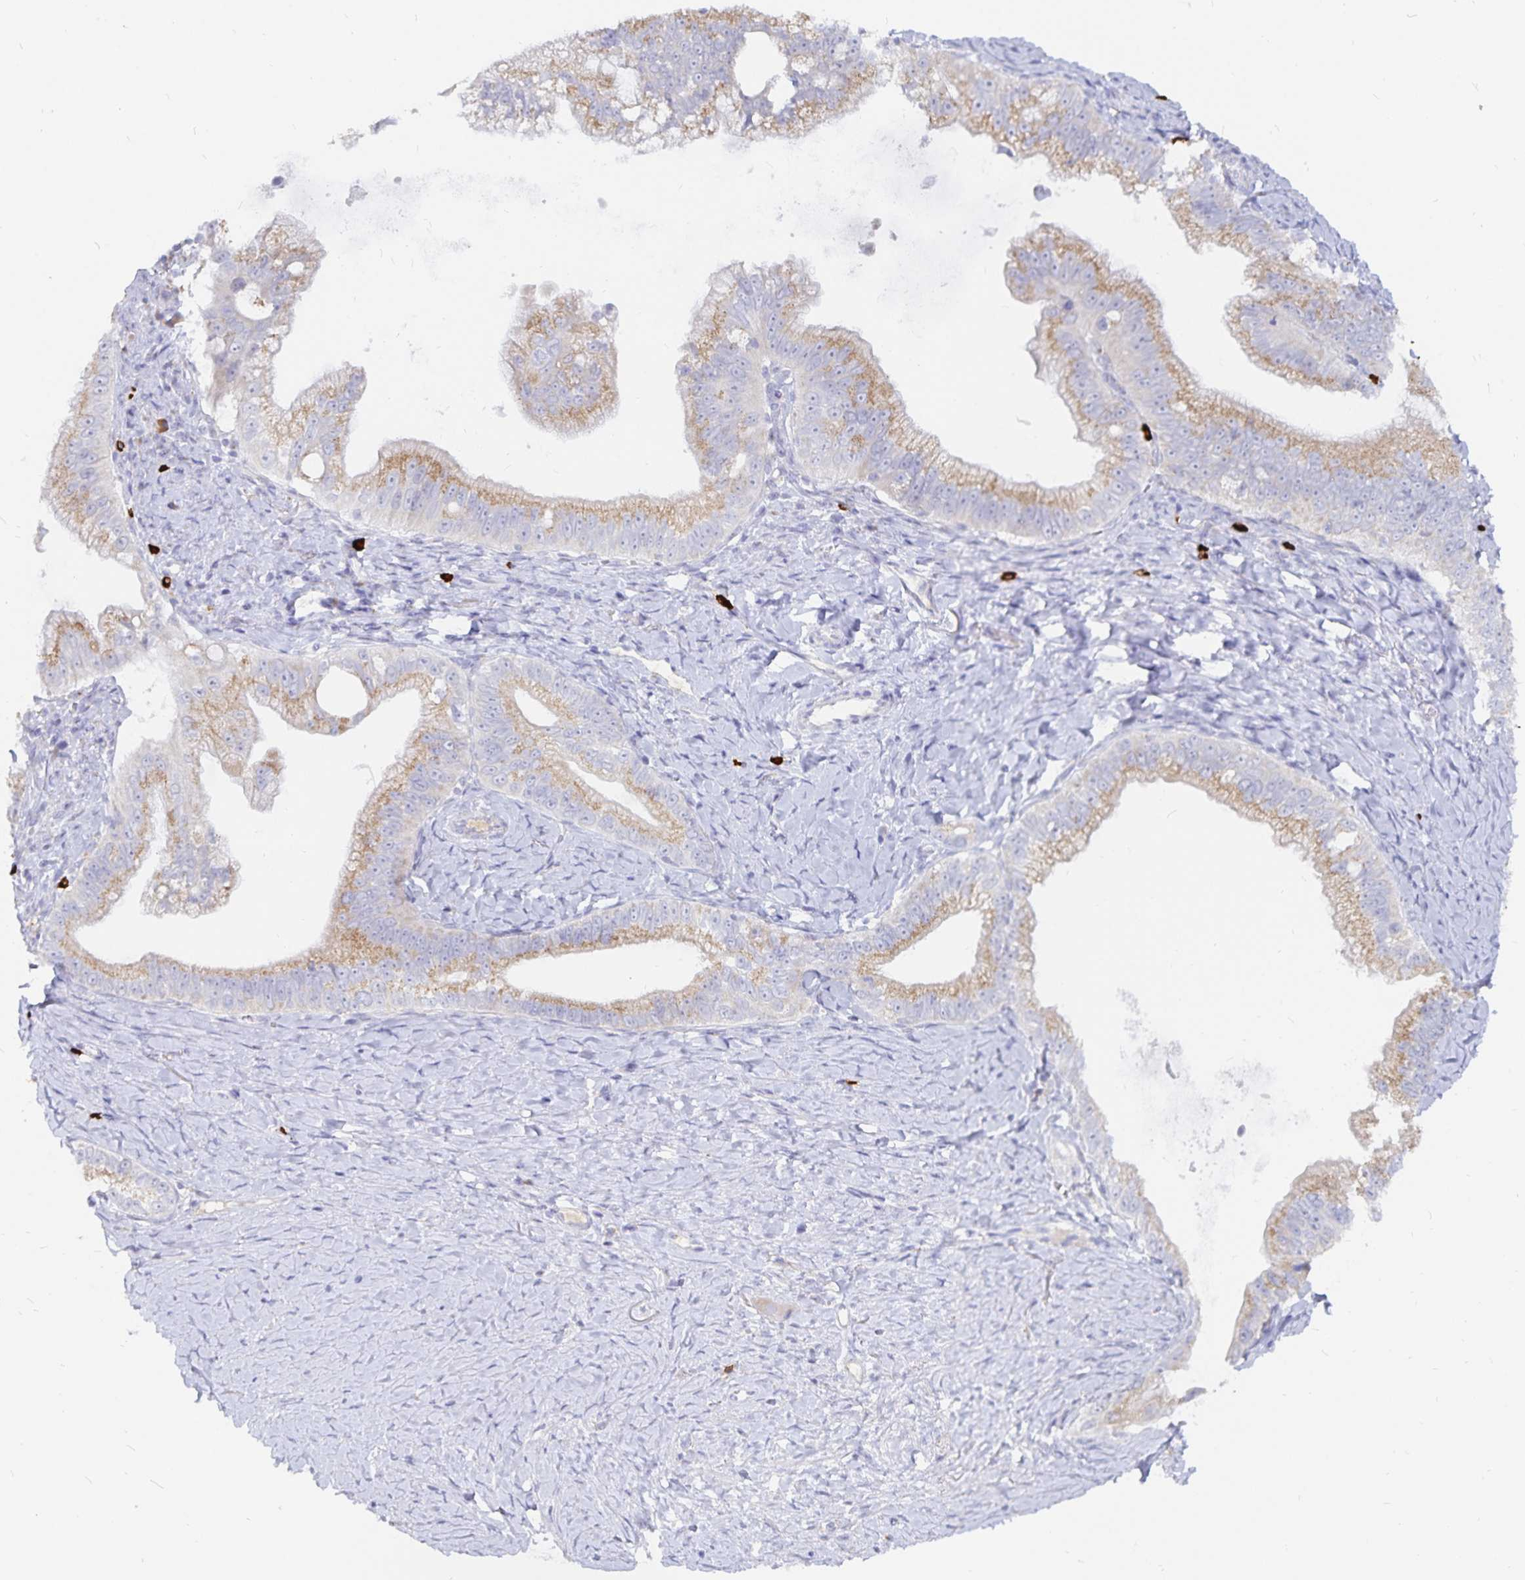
{"staining": {"intensity": "moderate", "quantity": ">75%", "location": "cytoplasmic/membranous"}, "tissue": "pancreatic cancer", "cell_type": "Tumor cells", "image_type": "cancer", "snomed": [{"axis": "morphology", "description": "Adenocarcinoma, NOS"}, {"axis": "topography", "description": "Pancreas"}], "caption": "There is medium levels of moderate cytoplasmic/membranous positivity in tumor cells of pancreatic cancer, as demonstrated by immunohistochemical staining (brown color).", "gene": "PKHD1", "patient": {"sex": "male", "age": 70}}